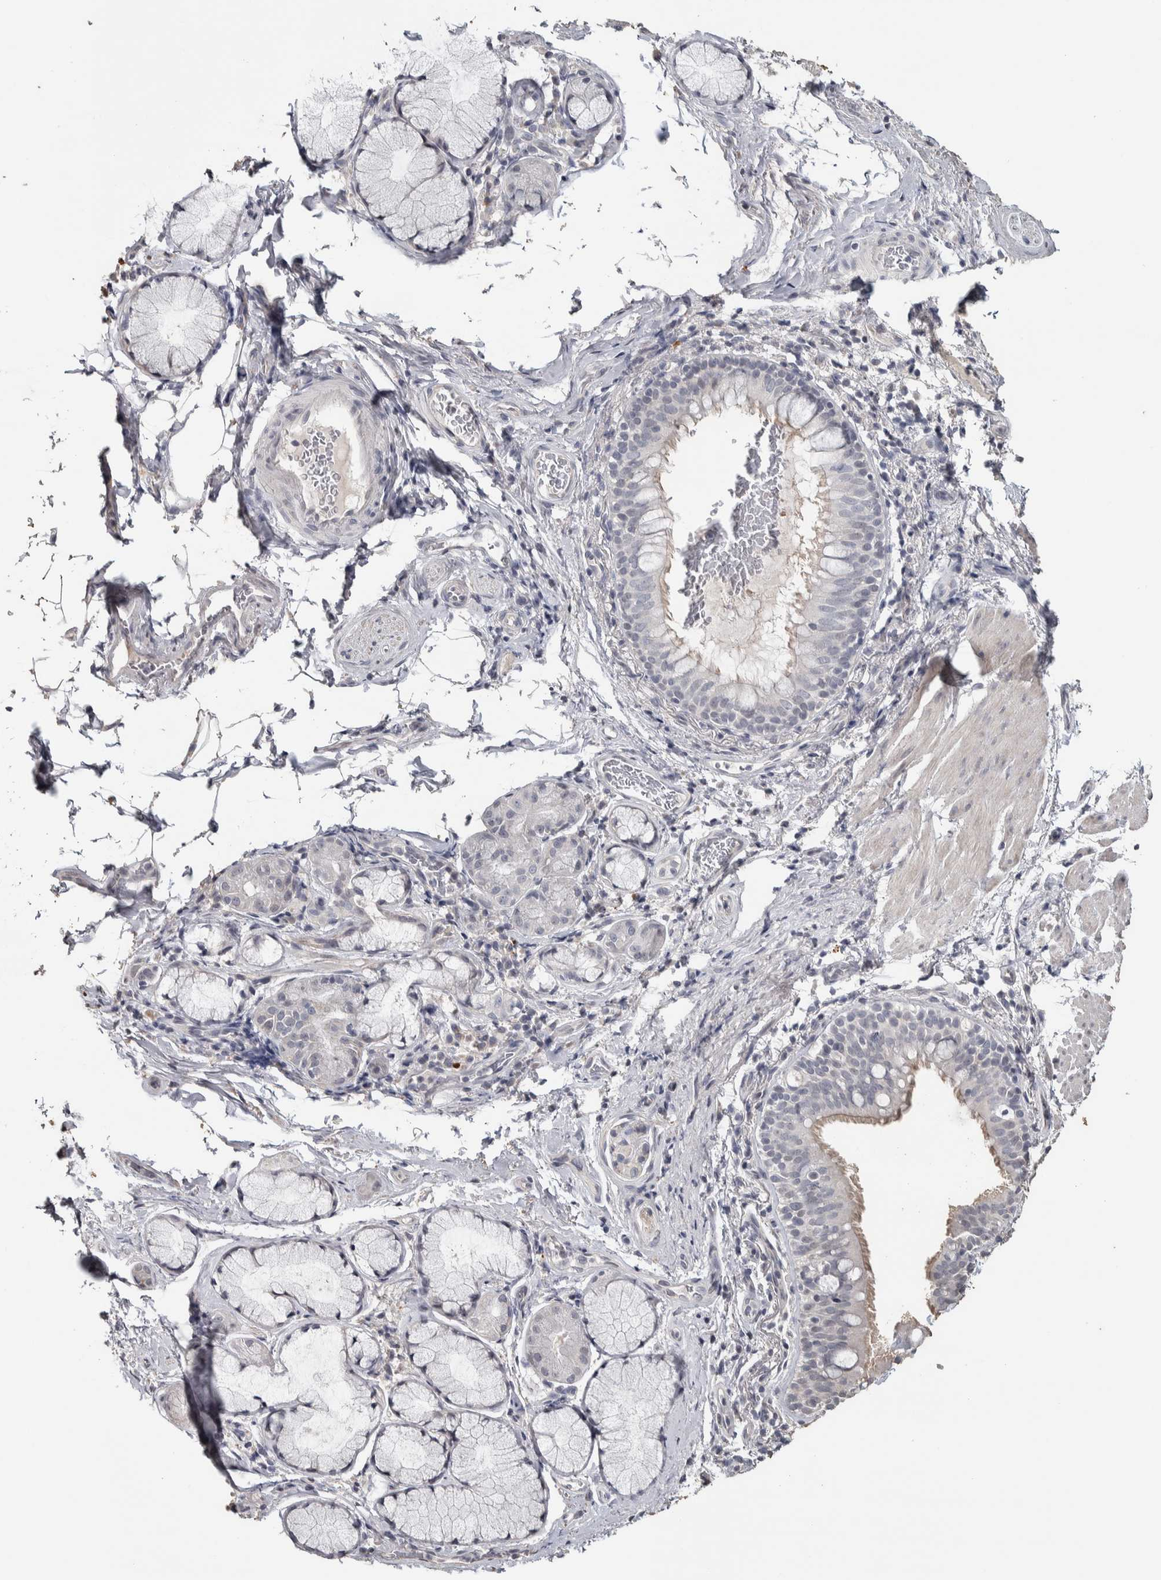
{"staining": {"intensity": "weak", "quantity": "25%-75%", "location": "cytoplasmic/membranous"}, "tissue": "bronchus", "cell_type": "Respiratory epithelial cells", "image_type": "normal", "snomed": [{"axis": "morphology", "description": "Normal tissue, NOS"}, {"axis": "morphology", "description": "Inflammation, NOS"}, {"axis": "topography", "description": "Cartilage tissue"}, {"axis": "topography", "description": "Bronchus"}], "caption": "This histopathology image reveals immunohistochemistry staining of normal human bronchus, with low weak cytoplasmic/membranous expression in approximately 25%-75% of respiratory epithelial cells.", "gene": "NECAB1", "patient": {"sex": "male", "age": 77}}